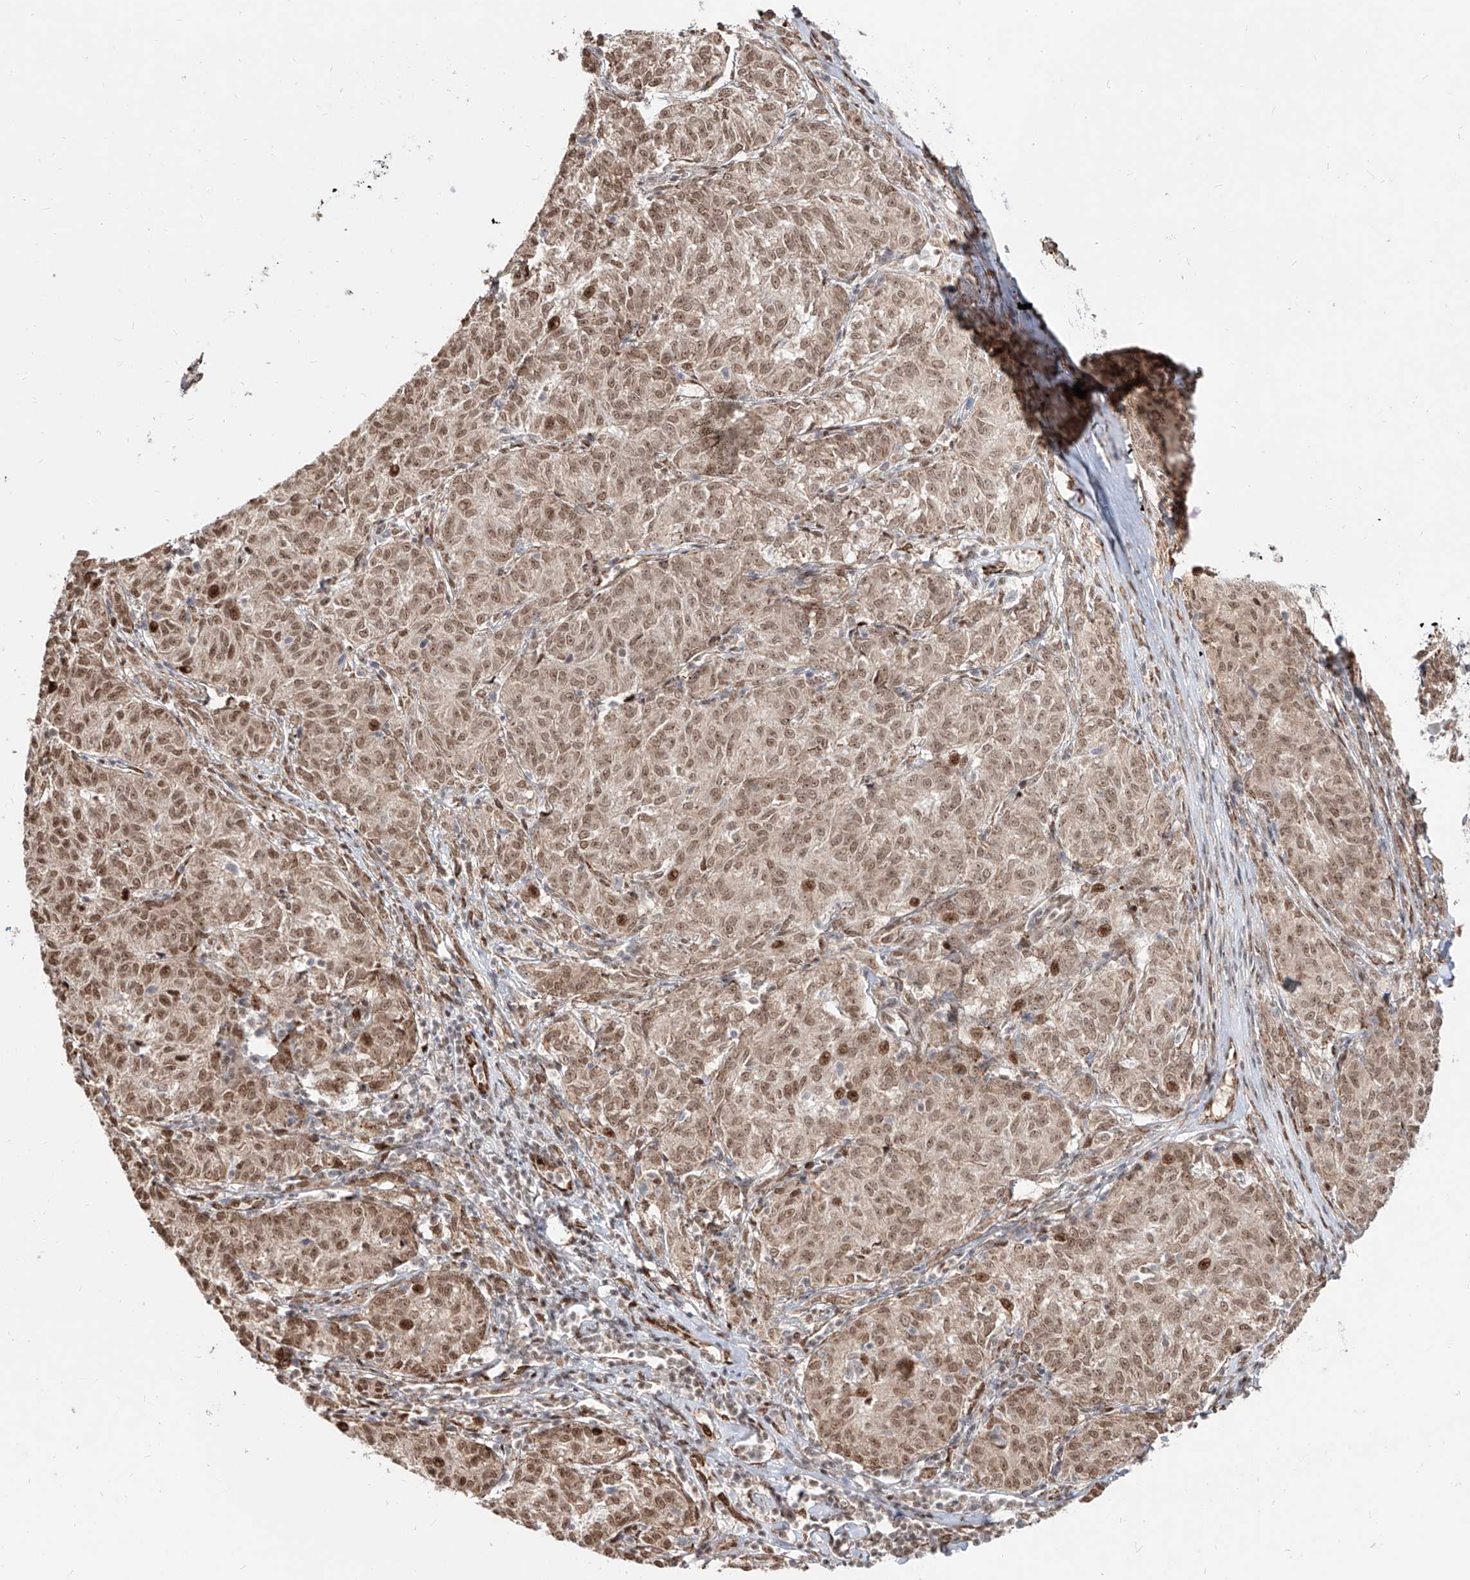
{"staining": {"intensity": "moderate", "quantity": ">75%", "location": "nuclear"}, "tissue": "melanoma", "cell_type": "Tumor cells", "image_type": "cancer", "snomed": [{"axis": "morphology", "description": "Malignant melanoma, NOS"}, {"axis": "topography", "description": "Skin"}], "caption": "Protein positivity by immunohistochemistry (IHC) demonstrates moderate nuclear staining in about >75% of tumor cells in melanoma.", "gene": "ZNF710", "patient": {"sex": "female", "age": 72}}